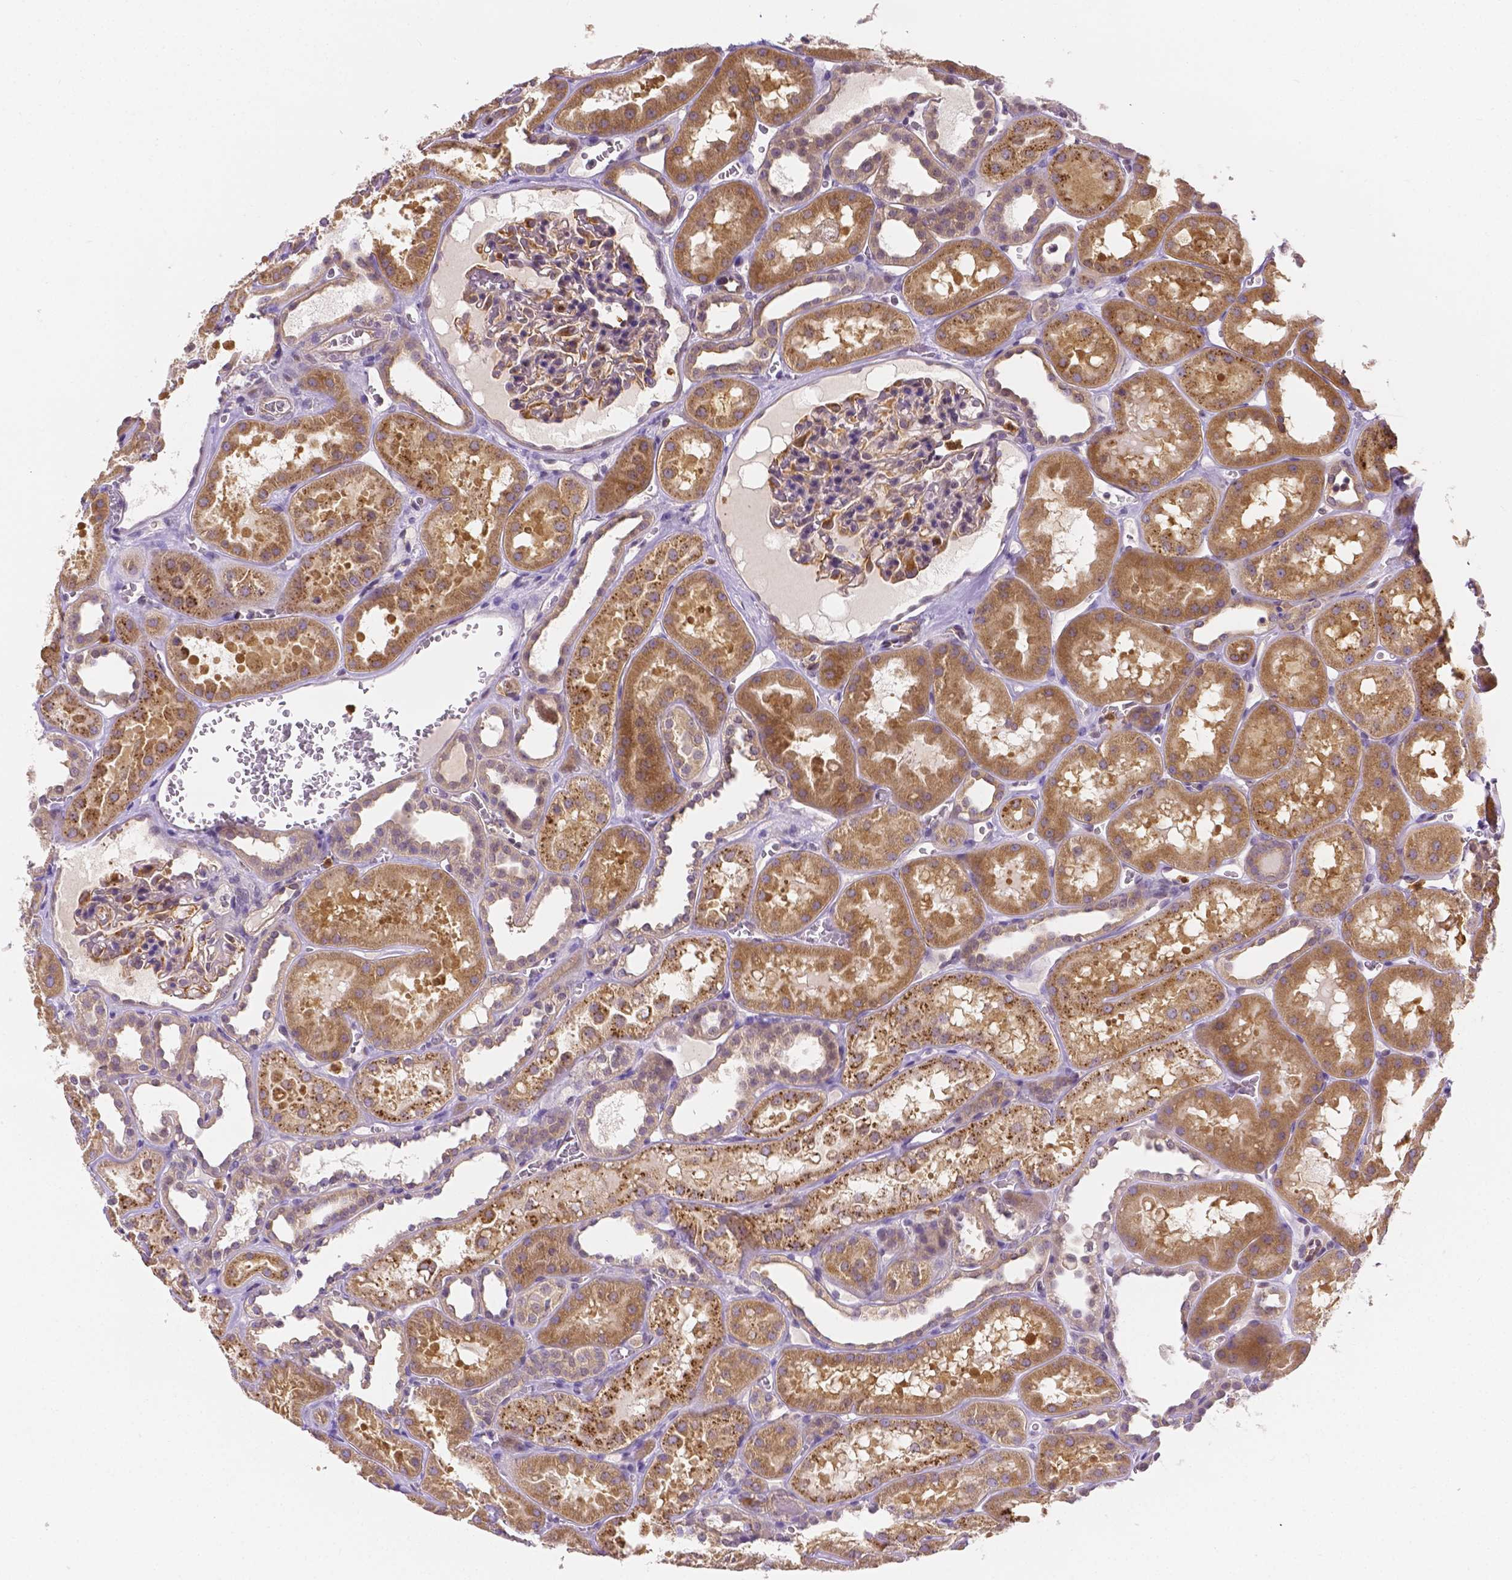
{"staining": {"intensity": "moderate", "quantity": "<25%", "location": "cytoplasmic/membranous"}, "tissue": "kidney", "cell_type": "Cells in glomeruli", "image_type": "normal", "snomed": [{"axis": "morphology", "description": "Normal tissue, NOS"}, {"axis": "topography", "description": "Kidney"}], "caption": "About <25% of cells in glomeruli in normal human kidney show moderate cytoplasmic/membranous protein positivity as visualized by brown immunohistochemical staining.", "gene": "ZNRD2", "patient": {"sex": "female", "age": 41}}